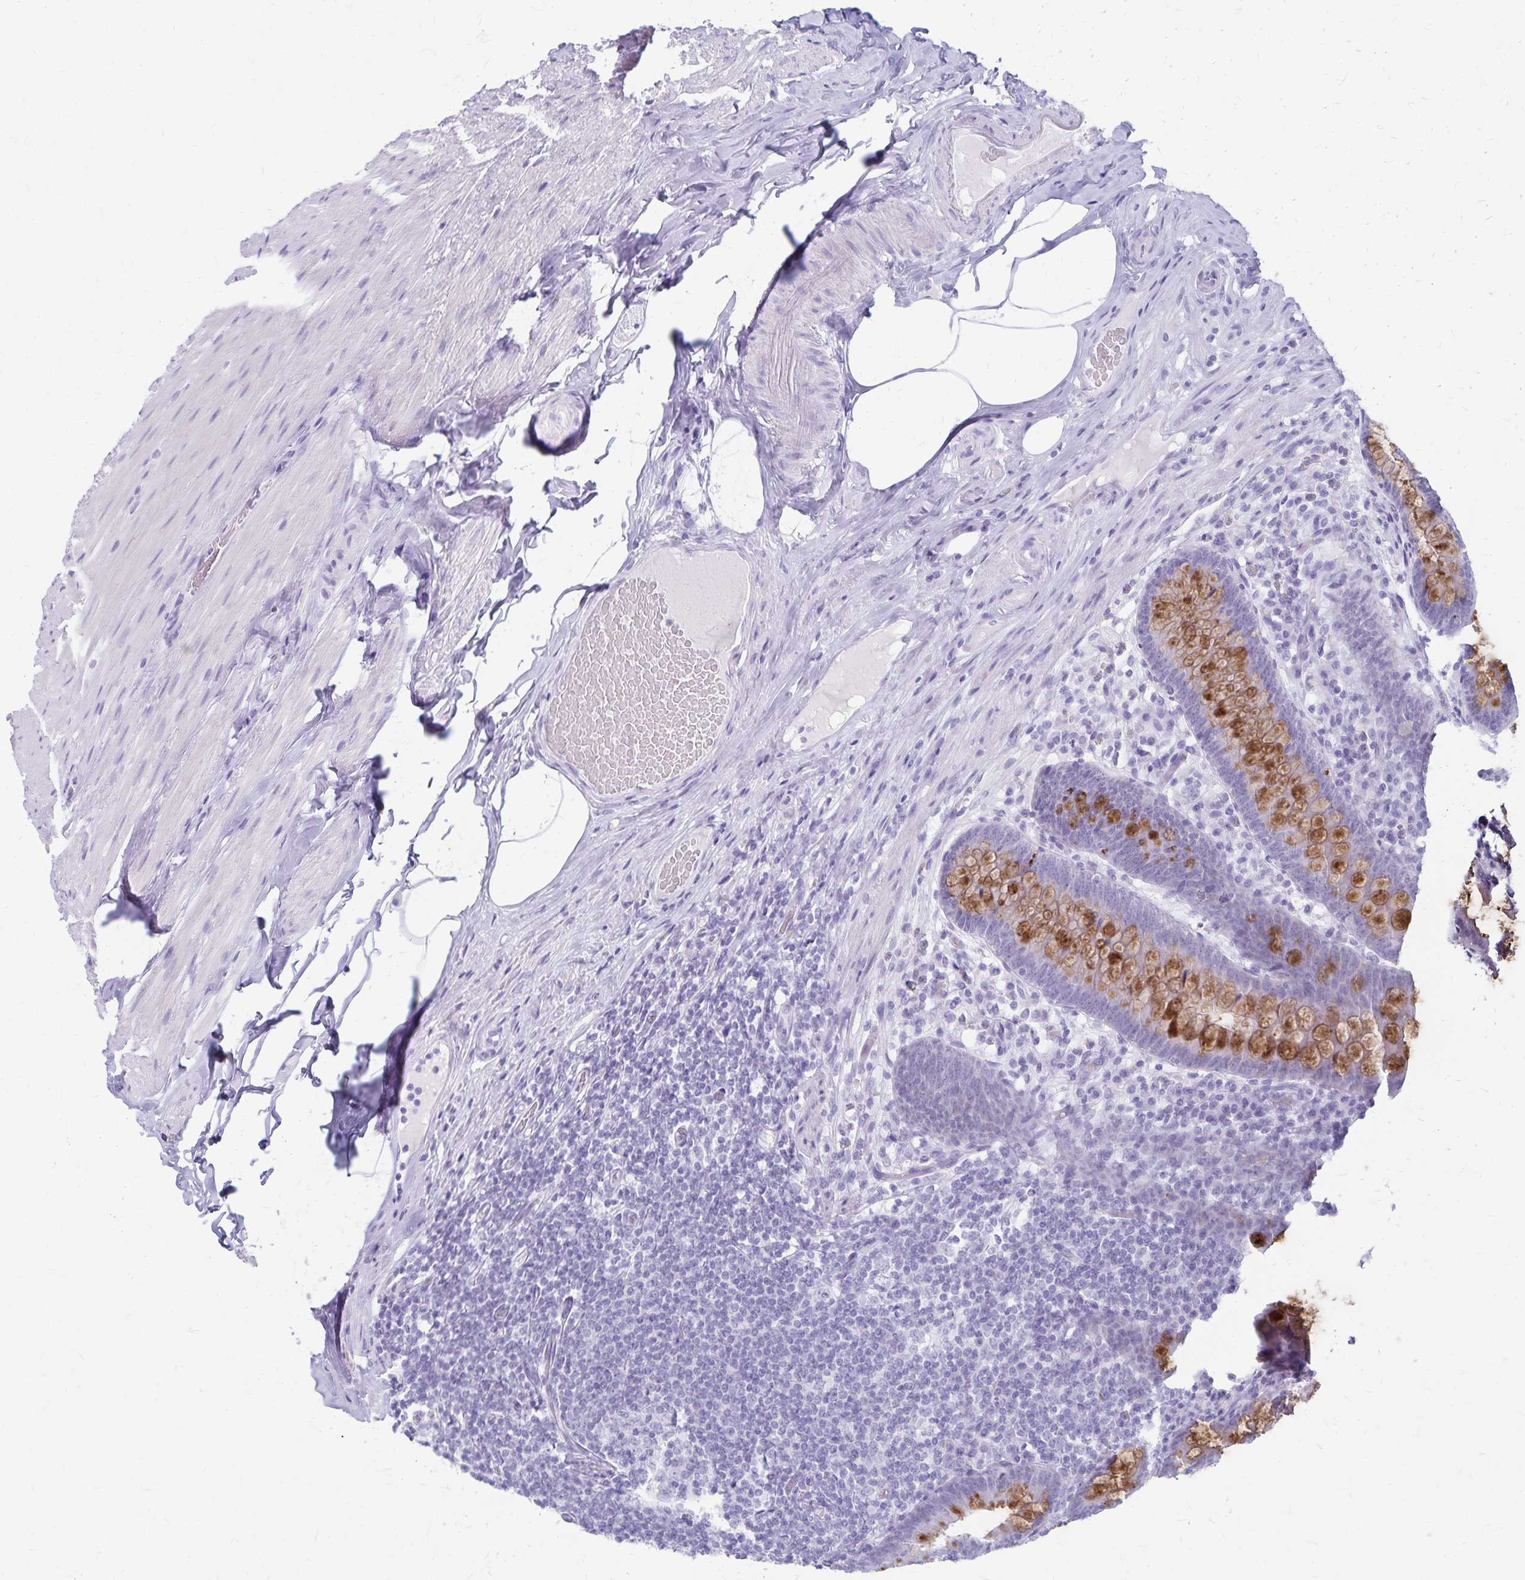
{"staining": {"intensity": "moderate", "quantity": "25%-75%", "location": "cytoplasmic/membranous"}, "tissue": "appendix", "cell_type": "Glandular cells", "image_type": "normal", "snomed": [{"axis": "morphology", "description": "Normal tissue, NOS"}, {"axis": "topography", "description": "Appendix"}], "caption": "Benign appendix demonstrates moderate cytoplasmic/membranous expression in about 25%-75% of glandular cells The staining was performed using DAB (3,3'-diaminobenzidine) to visualize the protein expression in brown, while the nuclei were stained in blue with hematoxylin (Magnification: 20x)..", "gene": "GPBAR1", "patient": {"sex": "male", "age": 71}}